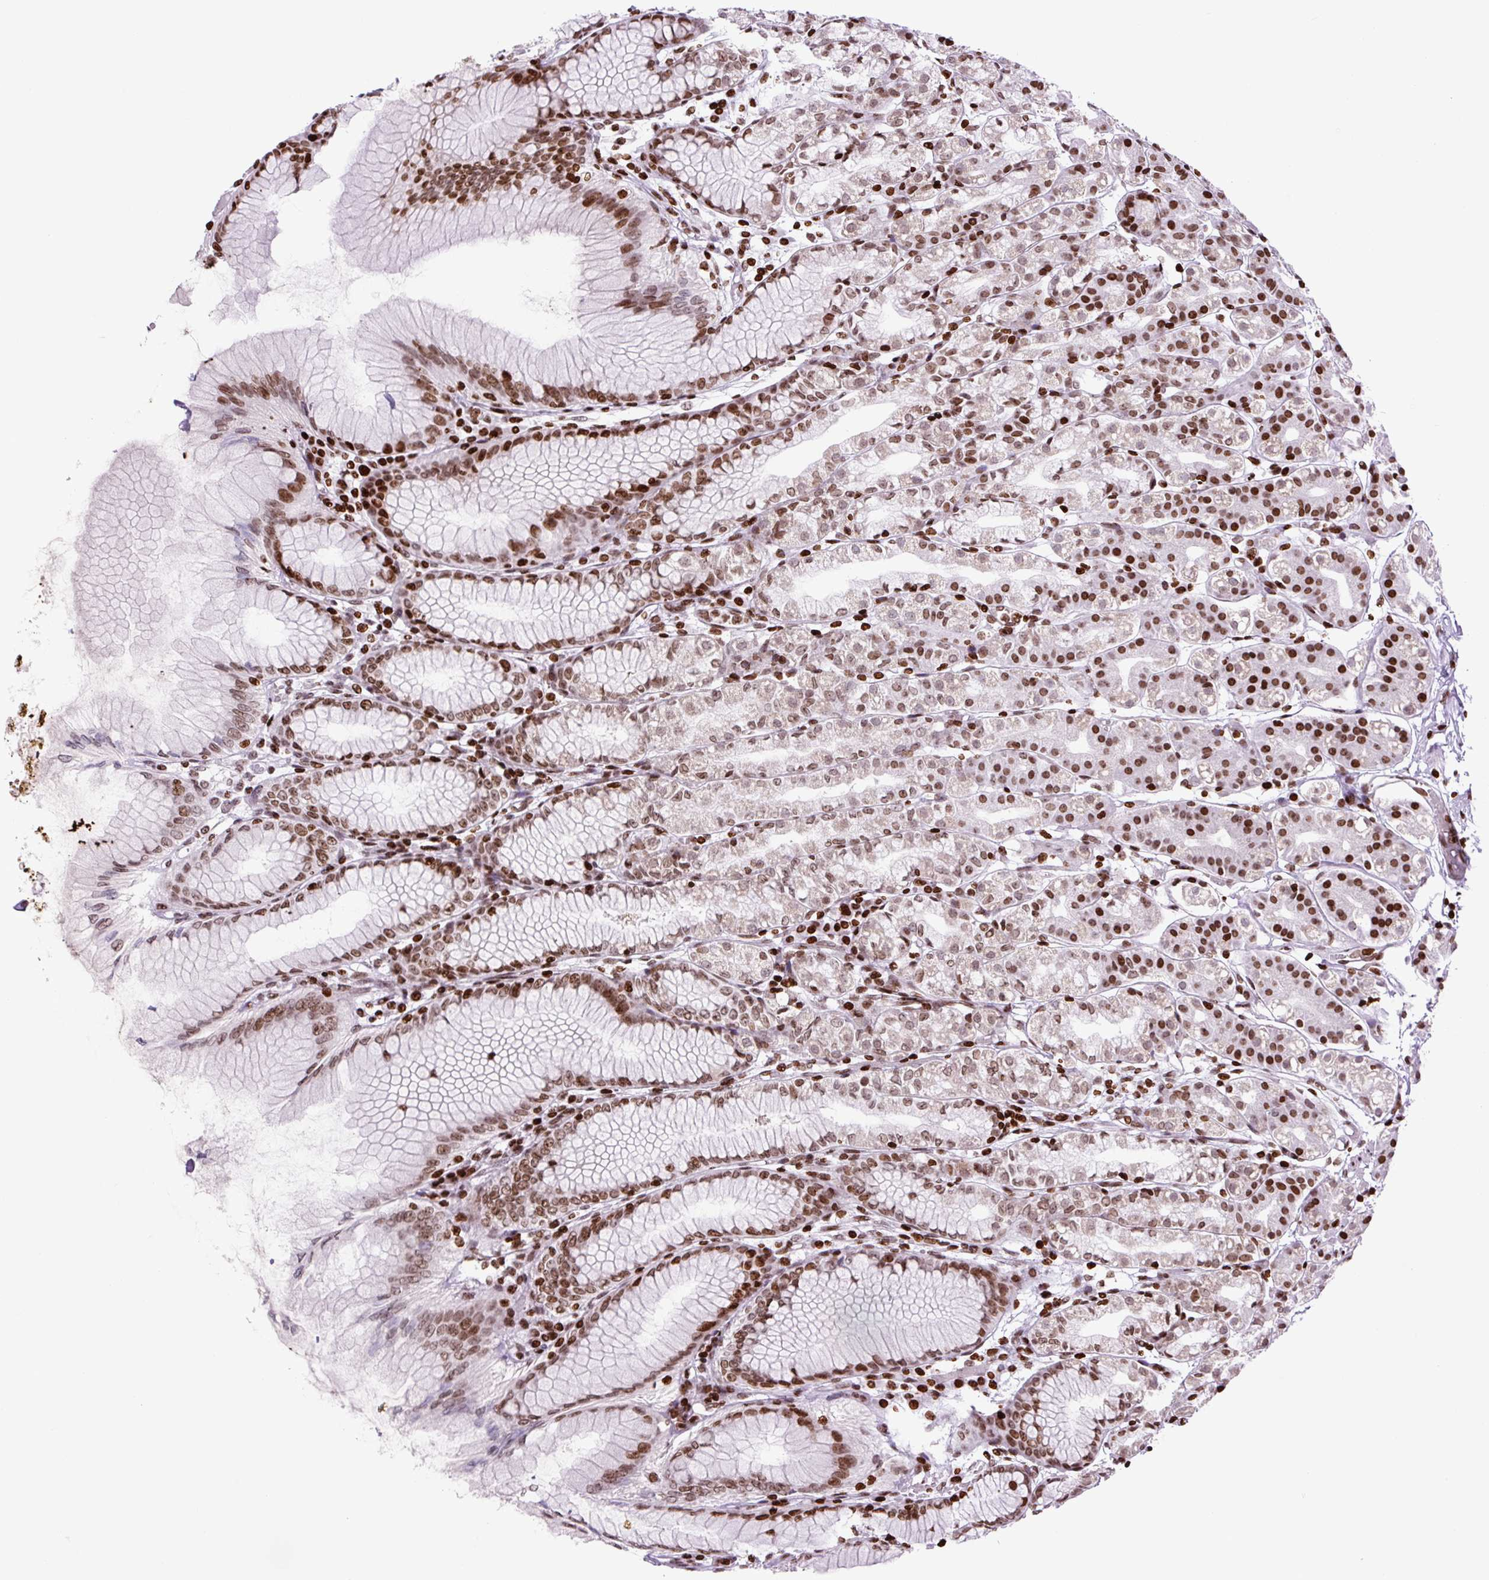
{"staining": {"intensity": "strong", "quantity": "25%-75%", "location": "cytoplasmic/membranous,nuclear"}, "tissue": "stomach", "cell_type": "Glandular cells", "image_type": "normal", "snomed": [{"axis": "morphology", "description": "Normal tissue, NOS"}, {"axis": "topography", "description": "Stomach"}], "caption": "This micrograph shows normal stomach stained with immunohistochemistry to label a protein in brown. The cytoplasmic/membranous,nuclear of glandular cells show strong positivity for the protein. Nuclei are counter-stained blue.", "gene": "H1", "patient": {"sex": "female", "age": 57}}